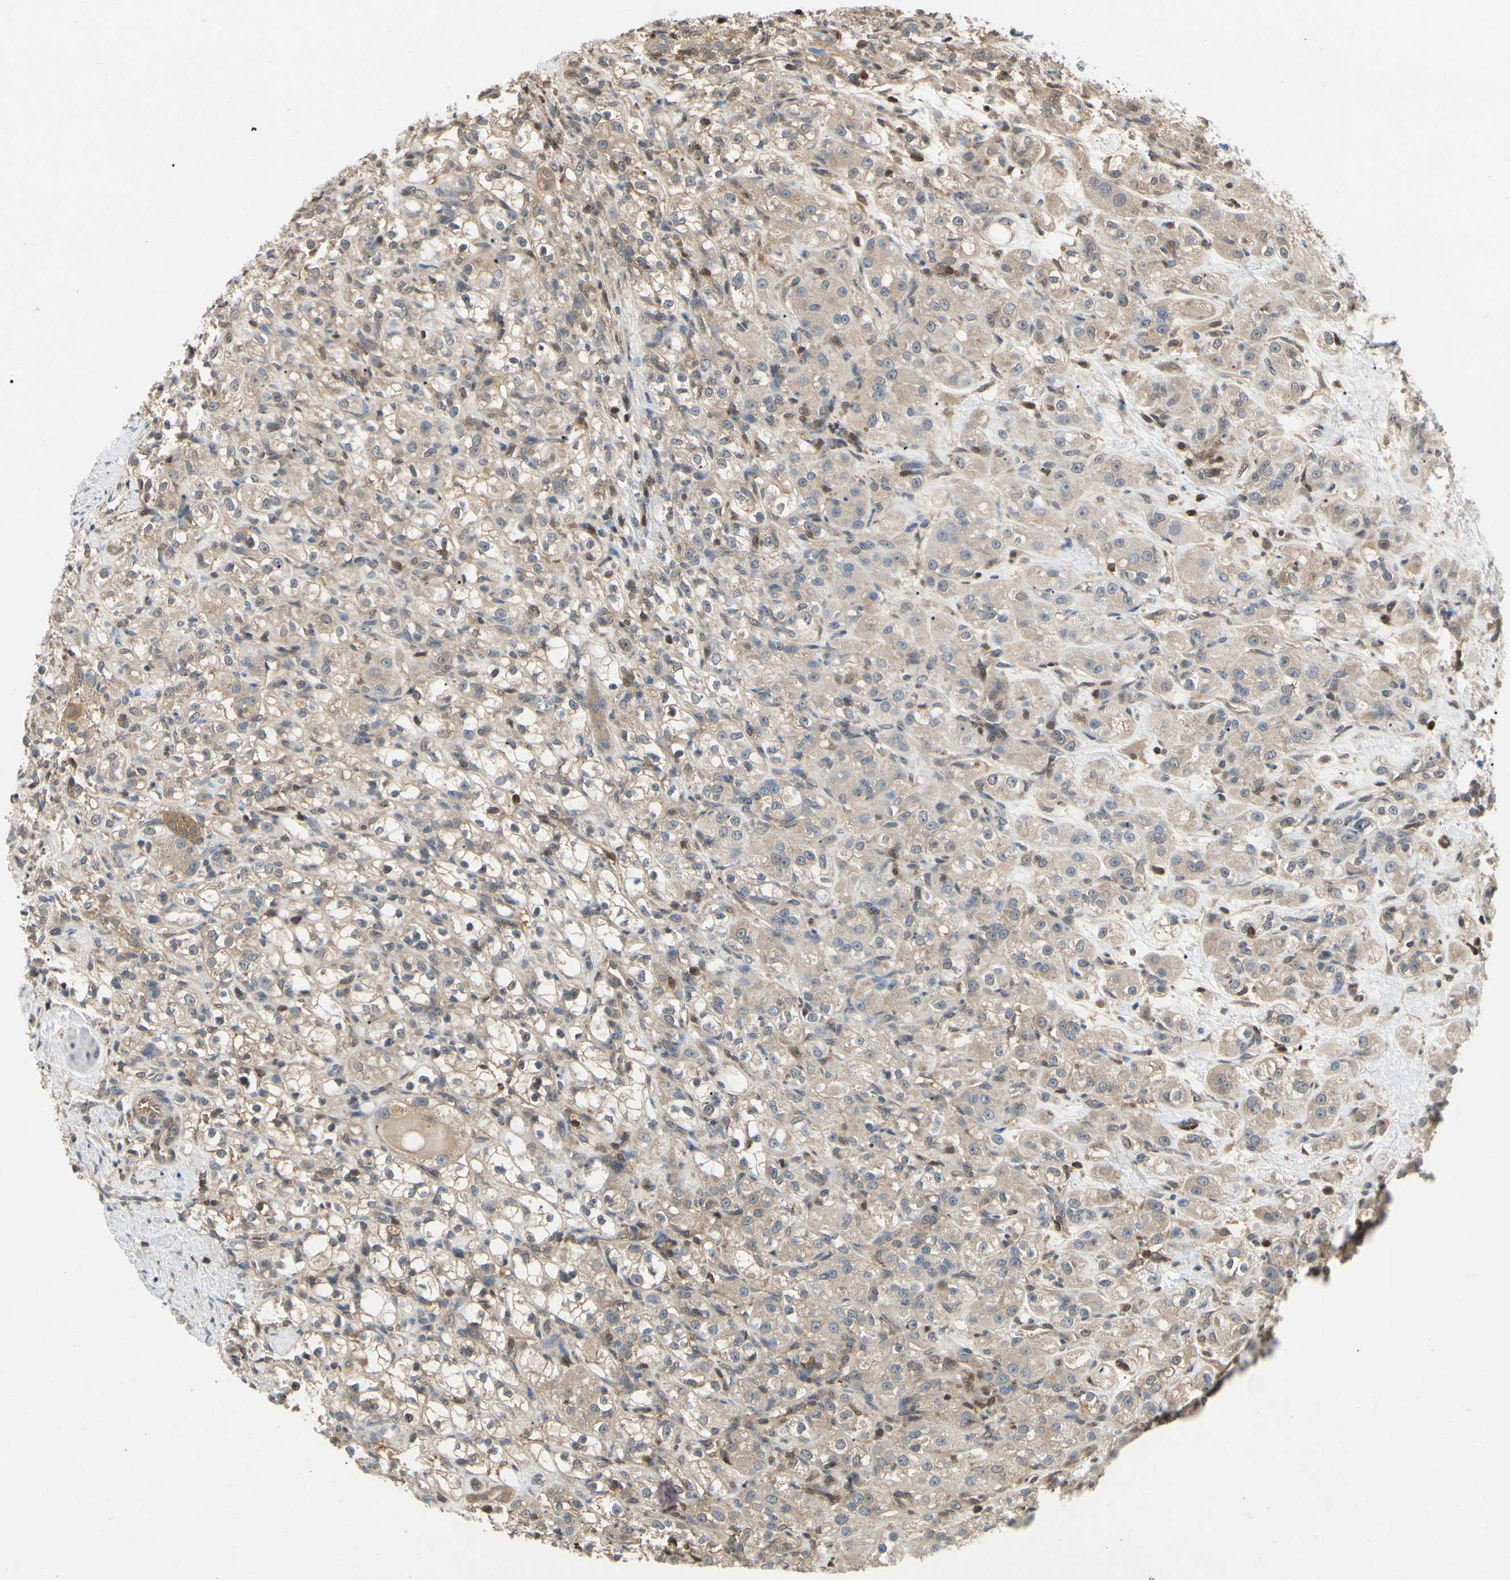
{"staining": {"intensity": "moderate", "quantity": "25%-75%", "location": "cytoplasmic/membranous"}, "tissue": "renal cancer", "cell_type": "Tumor cells", "image_type": "cancer", "snomed": [{"axis": "morphology", "description": "Normal tissue, NOS"}, {"axis": "morphology", "description": "Adenocarcinoma, NOS"}, {"axis": "topography", "description": "Kidney"}], "caption": "Immunohistochemistry histopathology image of adenocarcinoma (renal) stained for a protein (brown), which reveals medium levels of moderate cytoplasmic/membranous expression in about 25%-75% of tumor cells.", "gene": "YWHAQ", "patient": {"sex": "male", "age": 61}}